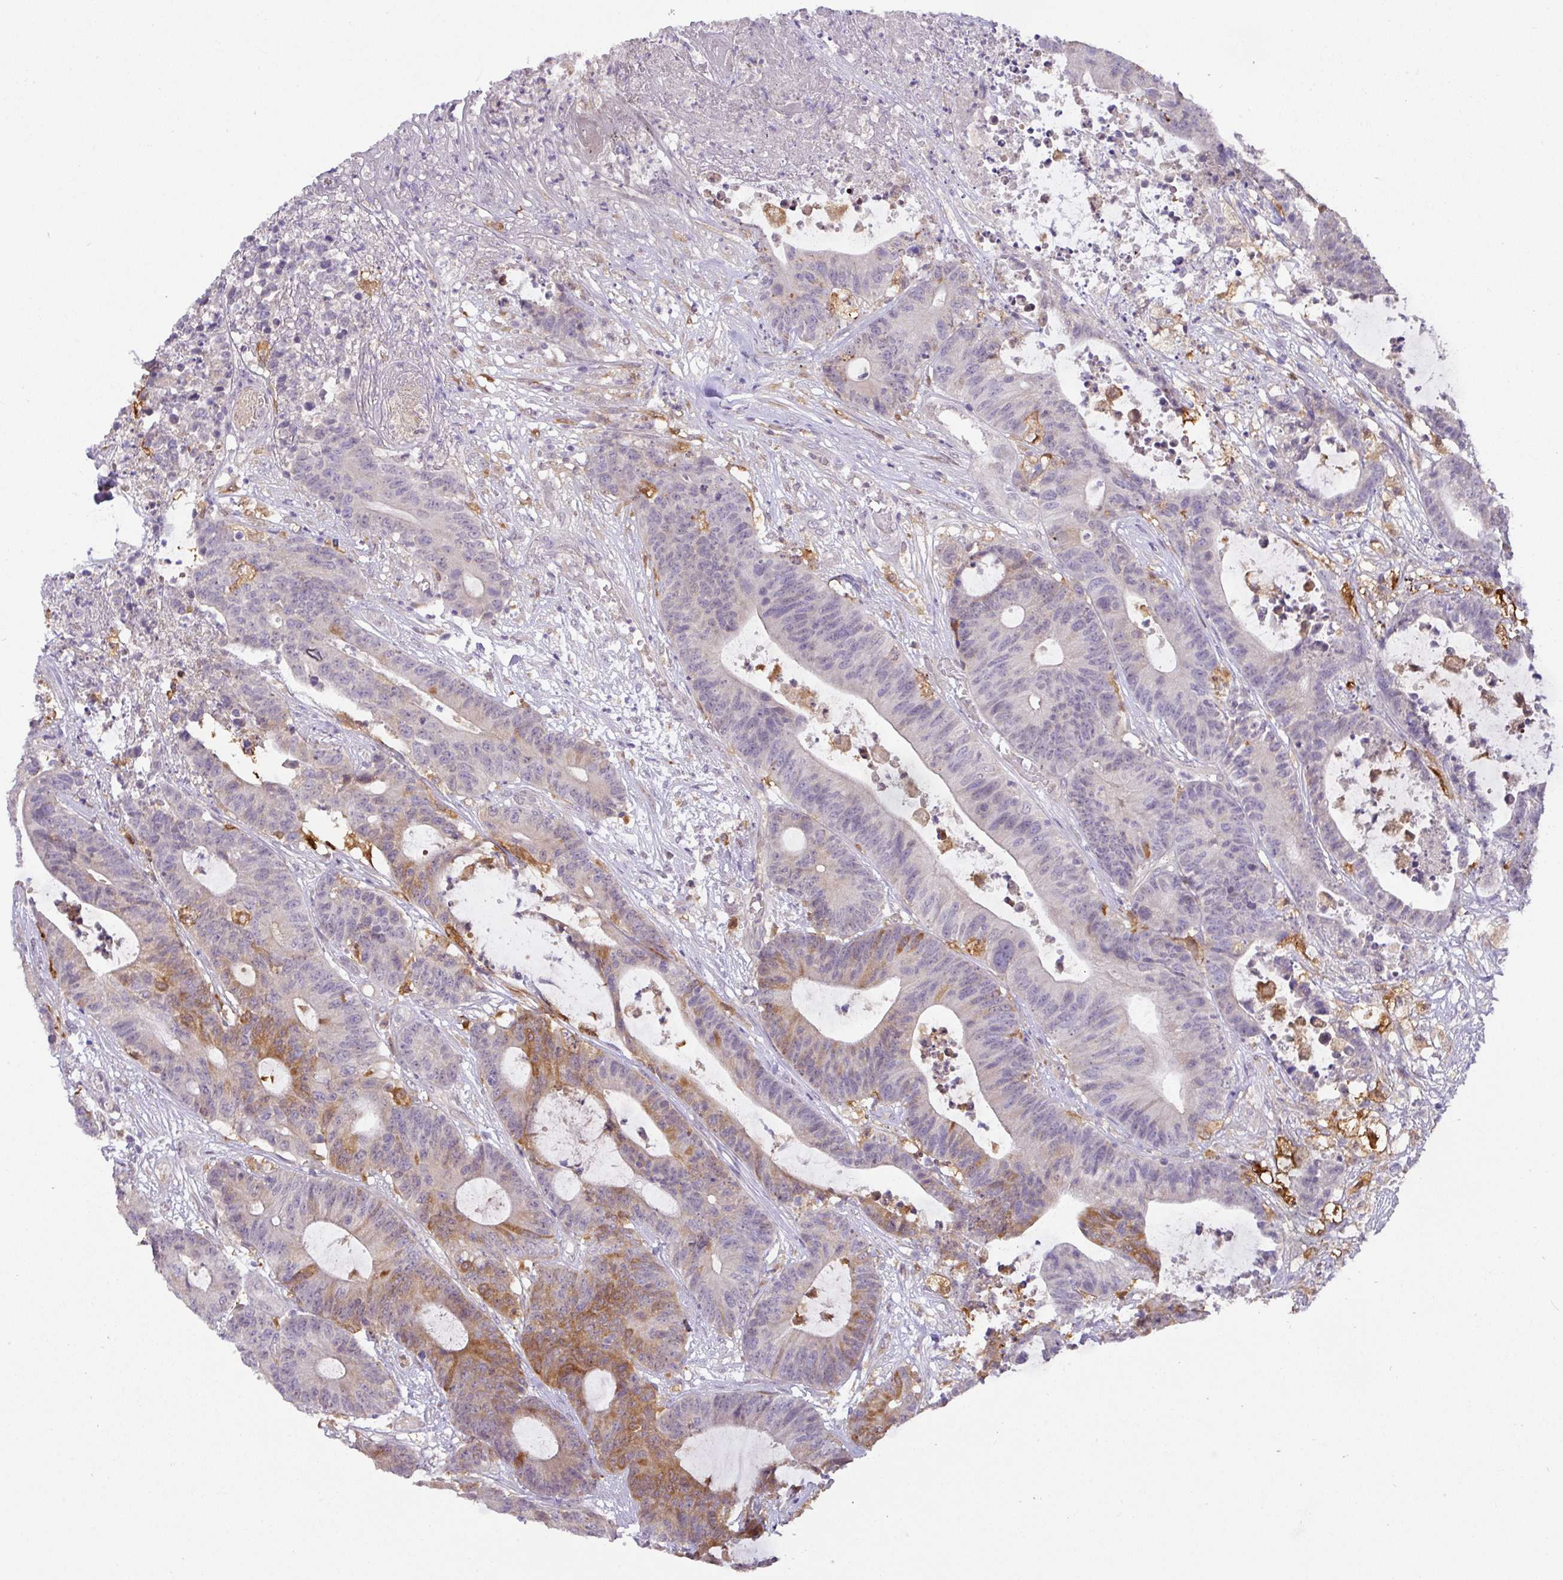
{"staining": {"intensity": "moderate", "quantity": "25%-75%", "location": "cytoplasmic/membranous"}, "tissue": "colorectal cancer", "cell_type": "Tumor cells", "image_type": "cancer", "snomed": [{"axis": "morphology", "description": "Adenocarcinoma, NOS"}, {"axis": "topography", "description": "Colon"}], "caption": "An image of colorectal cancer stained for a protein shows moderate cytoplasmic/membranous brown staining in tumor cells.", "gene": "GCNT7", "patient": {"sex": "female", "age": 84}}